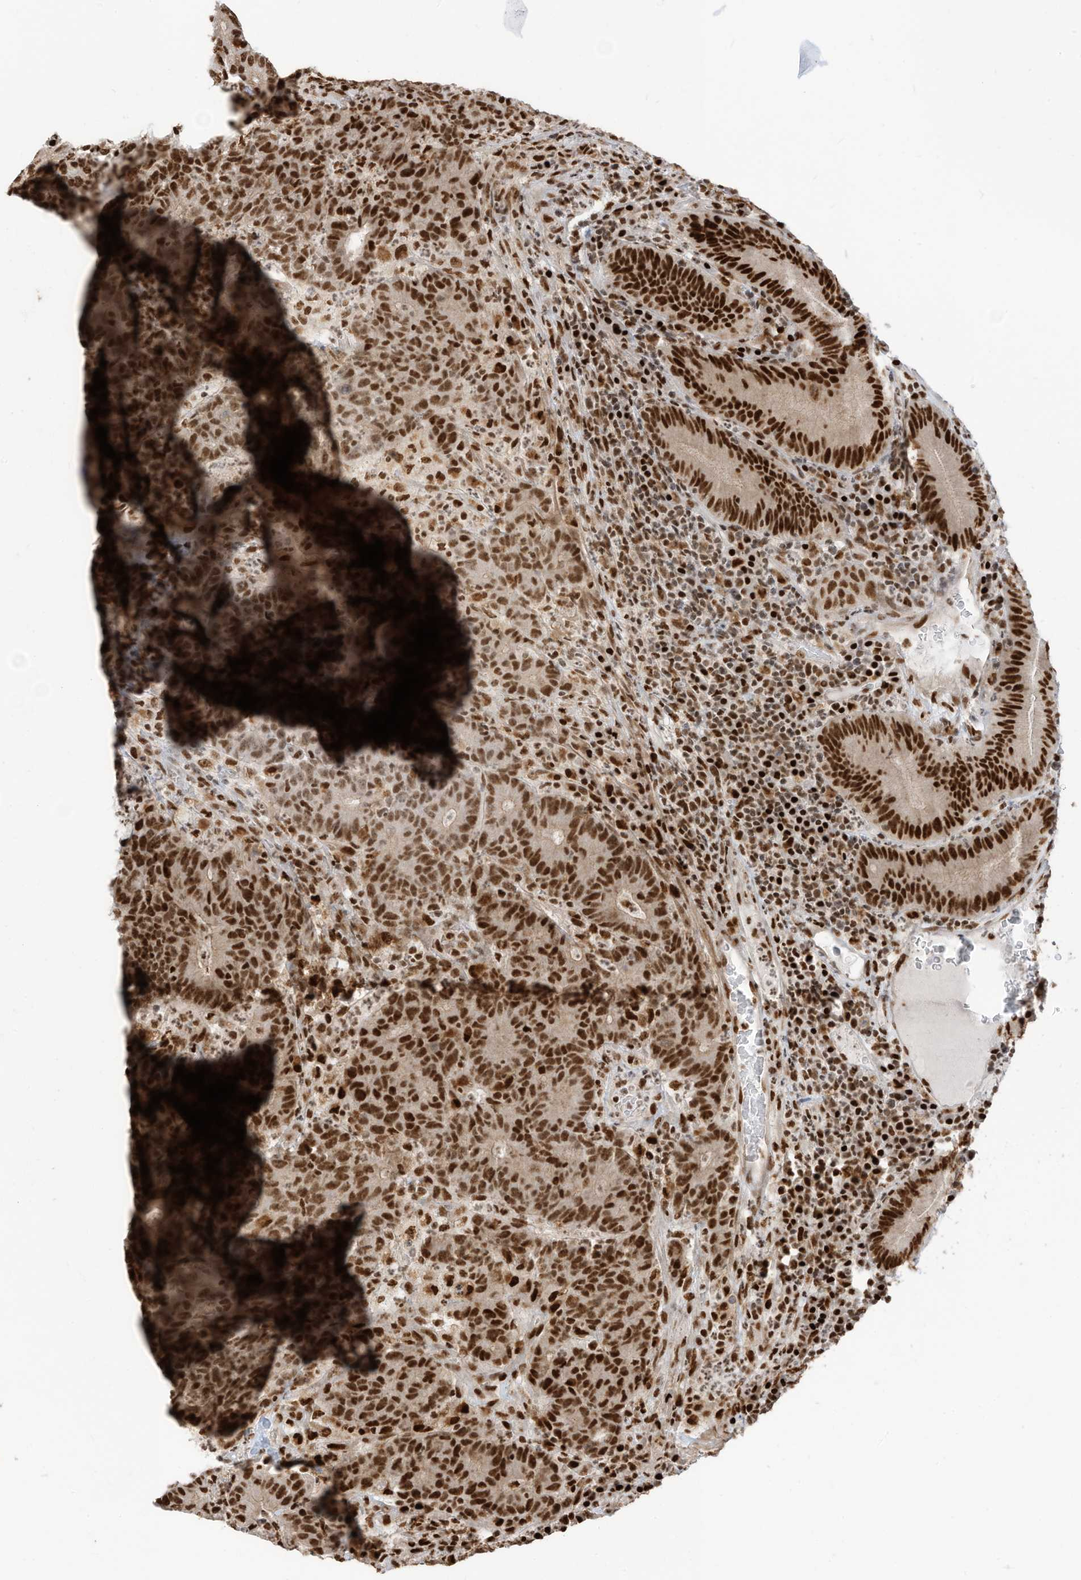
{"staining": {"intensity": "strong", "quantity": ">75%", "location": "nuclear"}, "tissue": "colorectal cancer", "cell_type": "Tumor cells", "image_type": "cancer", "snomed": [{"axis": "morphology", "description": "Normal tissue, NOS"}, {"axis": "morphology", "description": "Adenocarcinoma, NOS"}, {"axis": "topography", "description": "Colon"}], "caption": "This is an image of immunohistochemistry (IHC) staining of colorectal cancer (adenocarcinoma), which shows strong staining in the nuclear of tumor cells.", "gene": "SAMD15", "patient": {"sex": "female", "age": 75}}